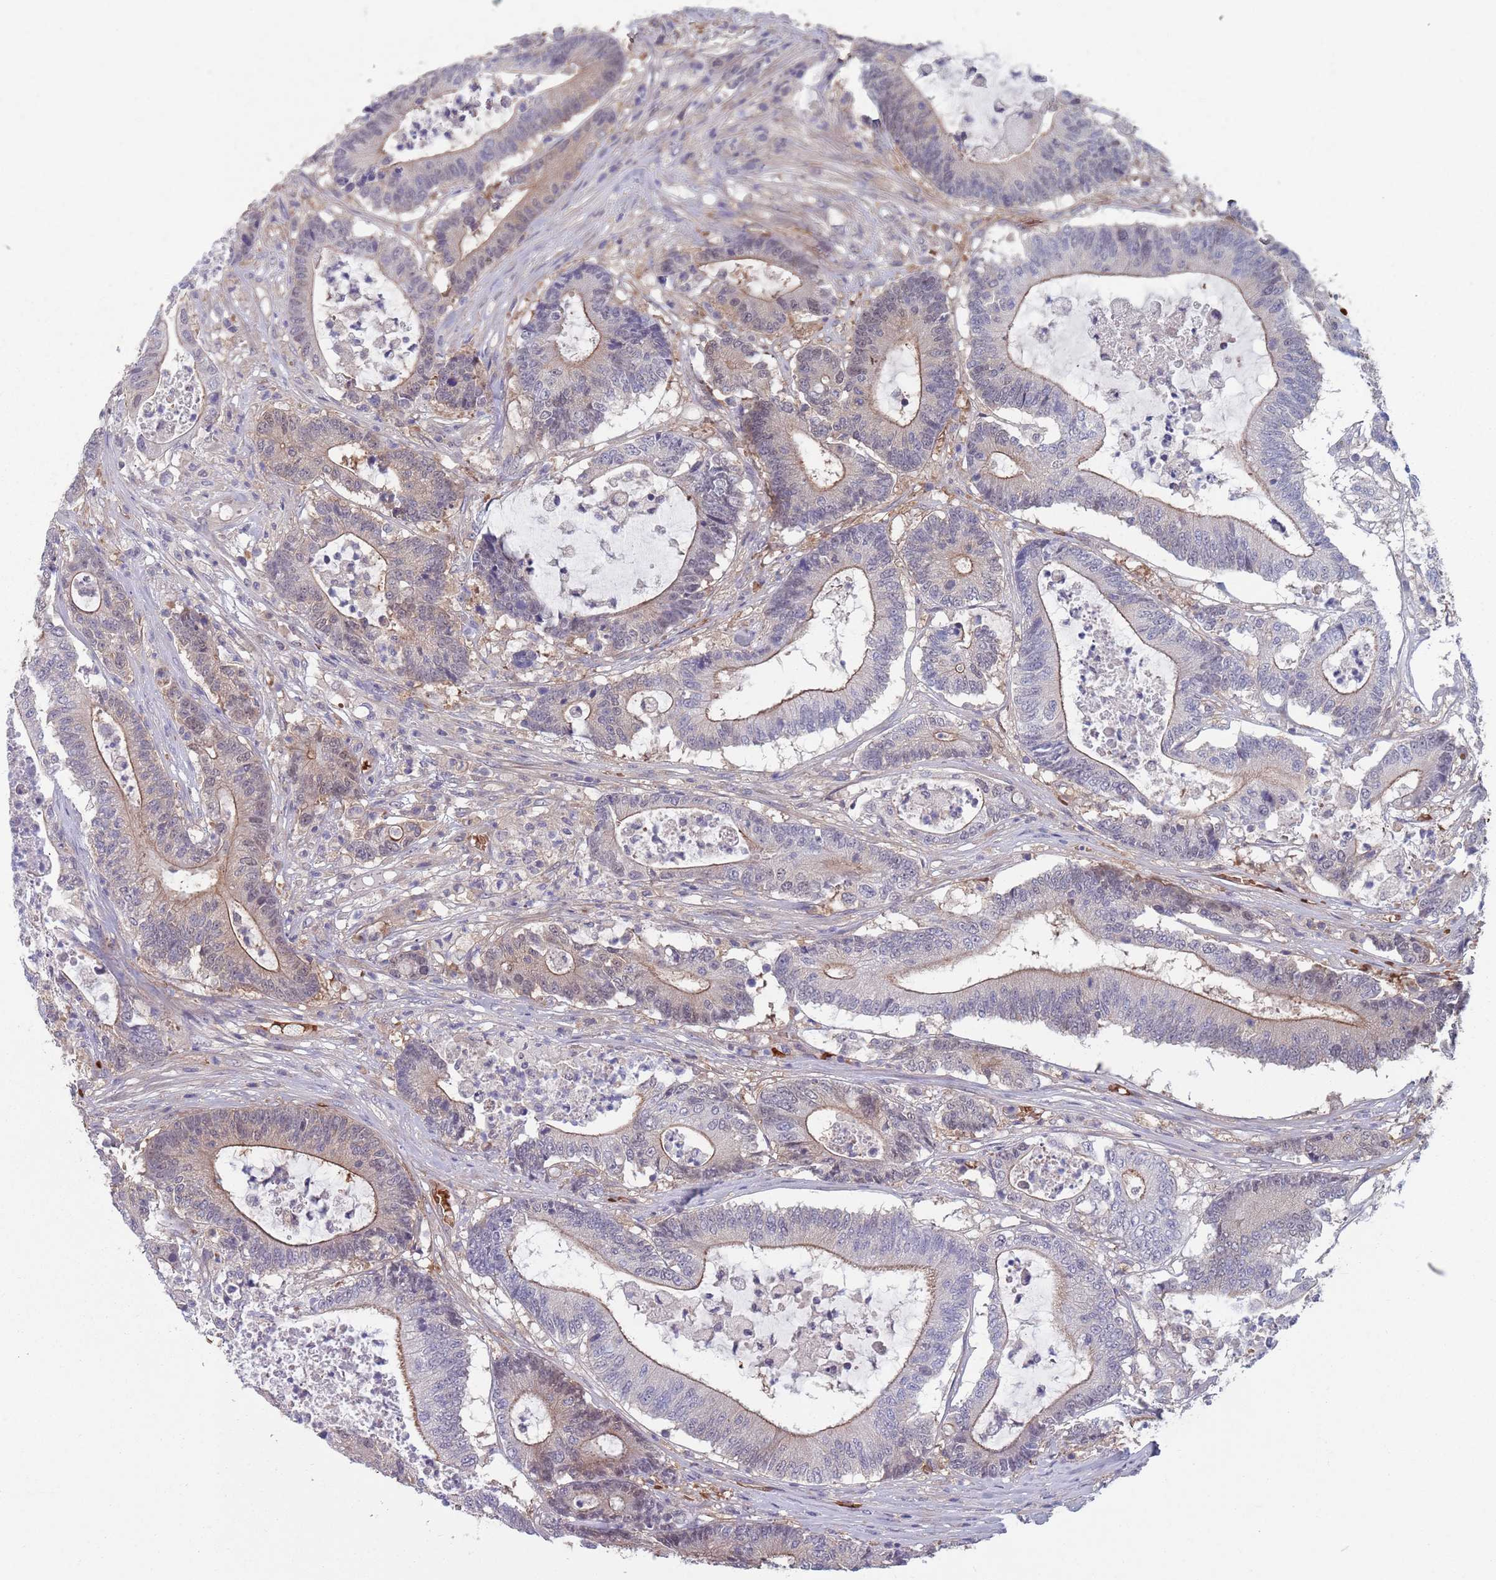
{"staining": {"intensity": "moderate", "quantity": "<25%", "location": "cytoplasmic/membranous"}, "tissue": "colorectal cancer", "cell_type": "Tumor cells", "image_type": "cancer", "snomed": [{"axis": "morphology", "description": "Adenocarcinoma, NOS"}, {"axis": "topography", "description": "Colon"}], "caption": "Colorectal cancer (adenocarcinoma) tissue shows moderate cytoplasmic/membranous positivity in about <25% of tumor cells", "gene": "CLNS1A", "patient": {"sex": "female", "age": 84}}